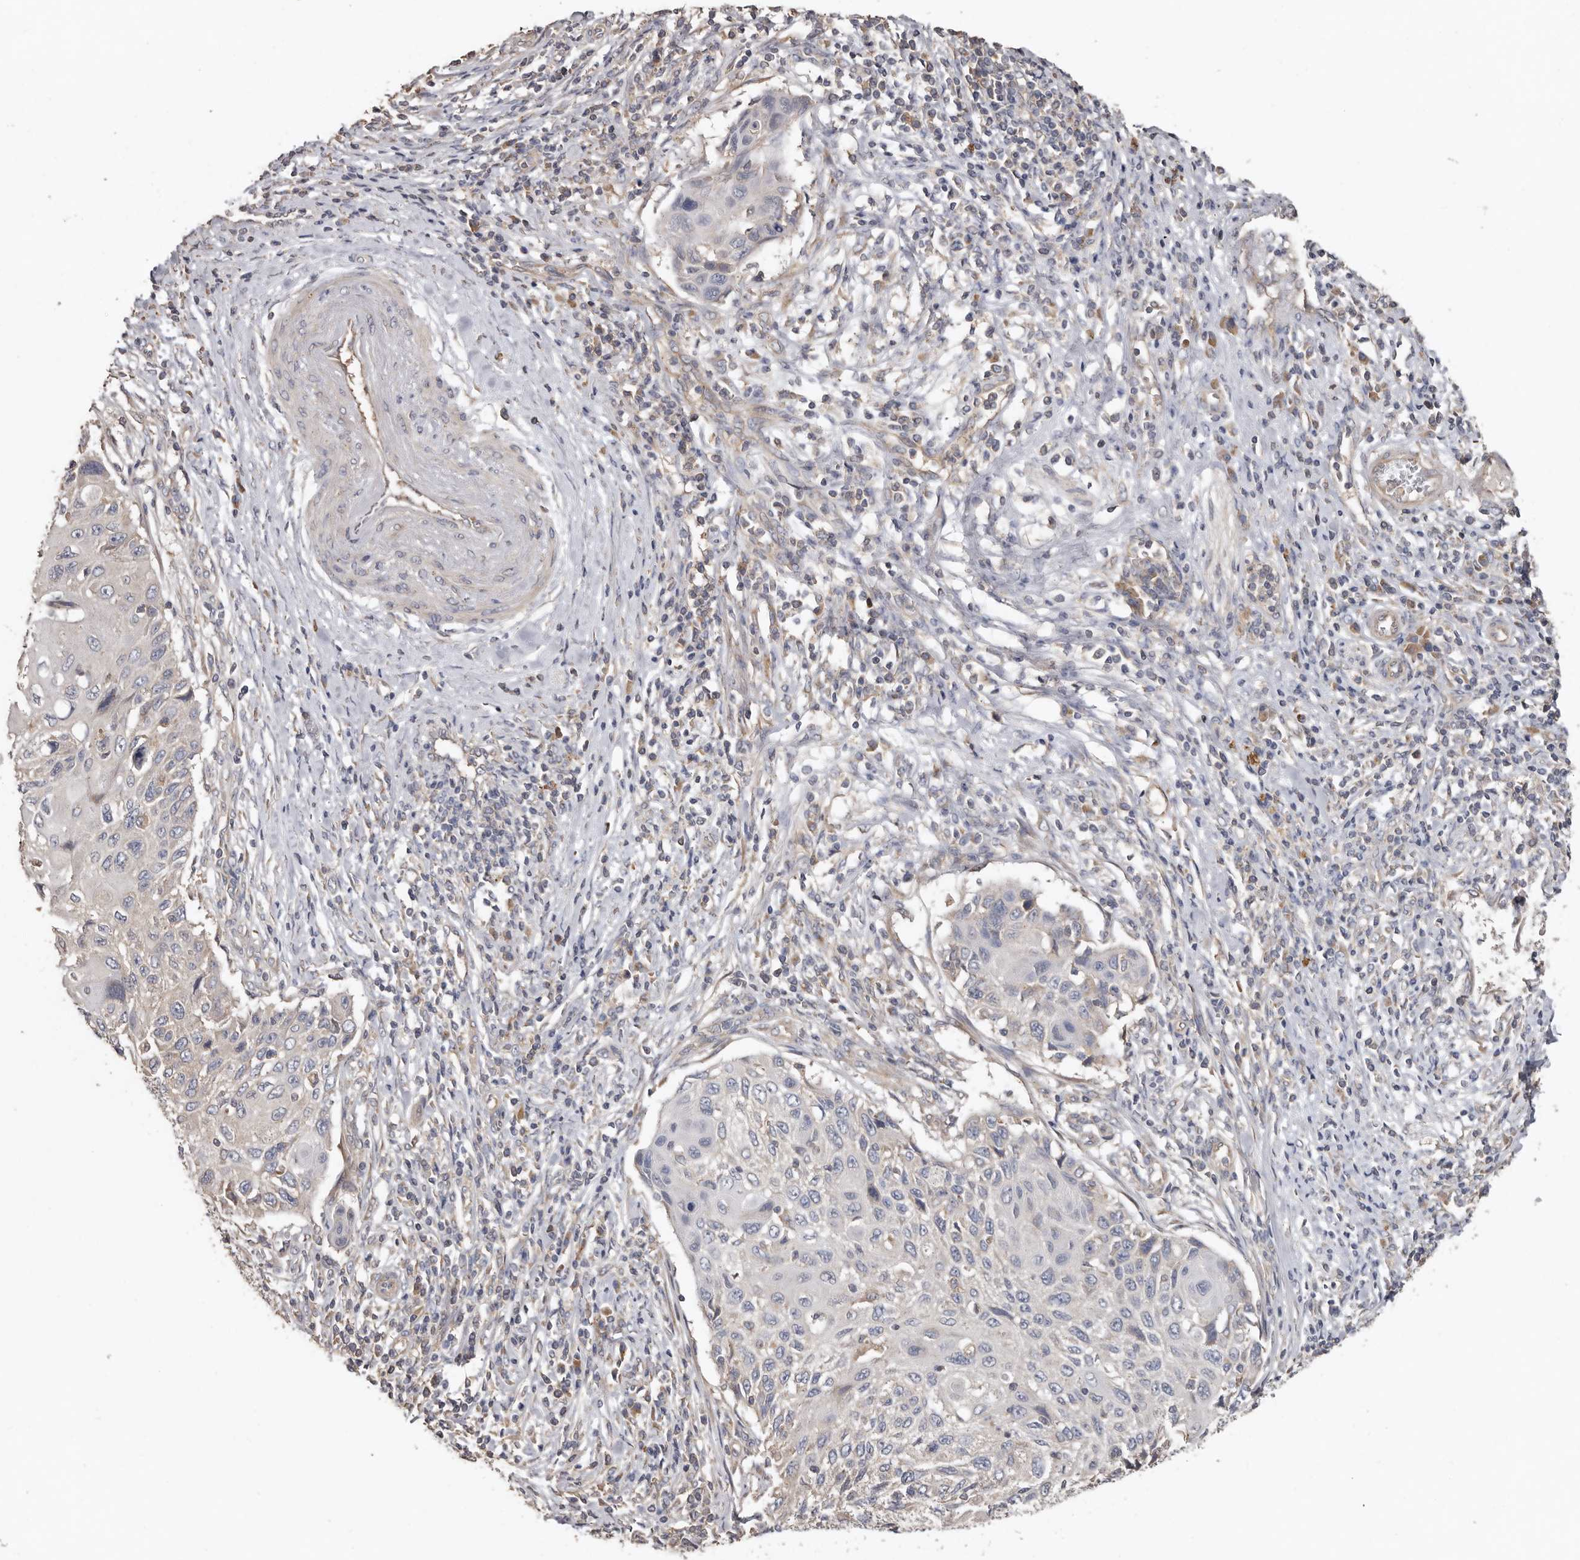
{"staining": {"intensity": "negative", "quantity": "none", "location": "none"}, "tissue": "cervical cancer", "cell_type": "Tumor cells", "image_type": "cancer", "snomed": [{"axis": "morphology", "description": "Squamous cell carcinoma, NOS"}, {"axis": "topography", "description": "Cervix"}], "caption": "Squamous cell carcinoma (cervical) was stained to show a protein in brown. There is no significant positivity in tumor cells.", "gene": "FLCN", "patient": {"sex": "female", "age": 70}}